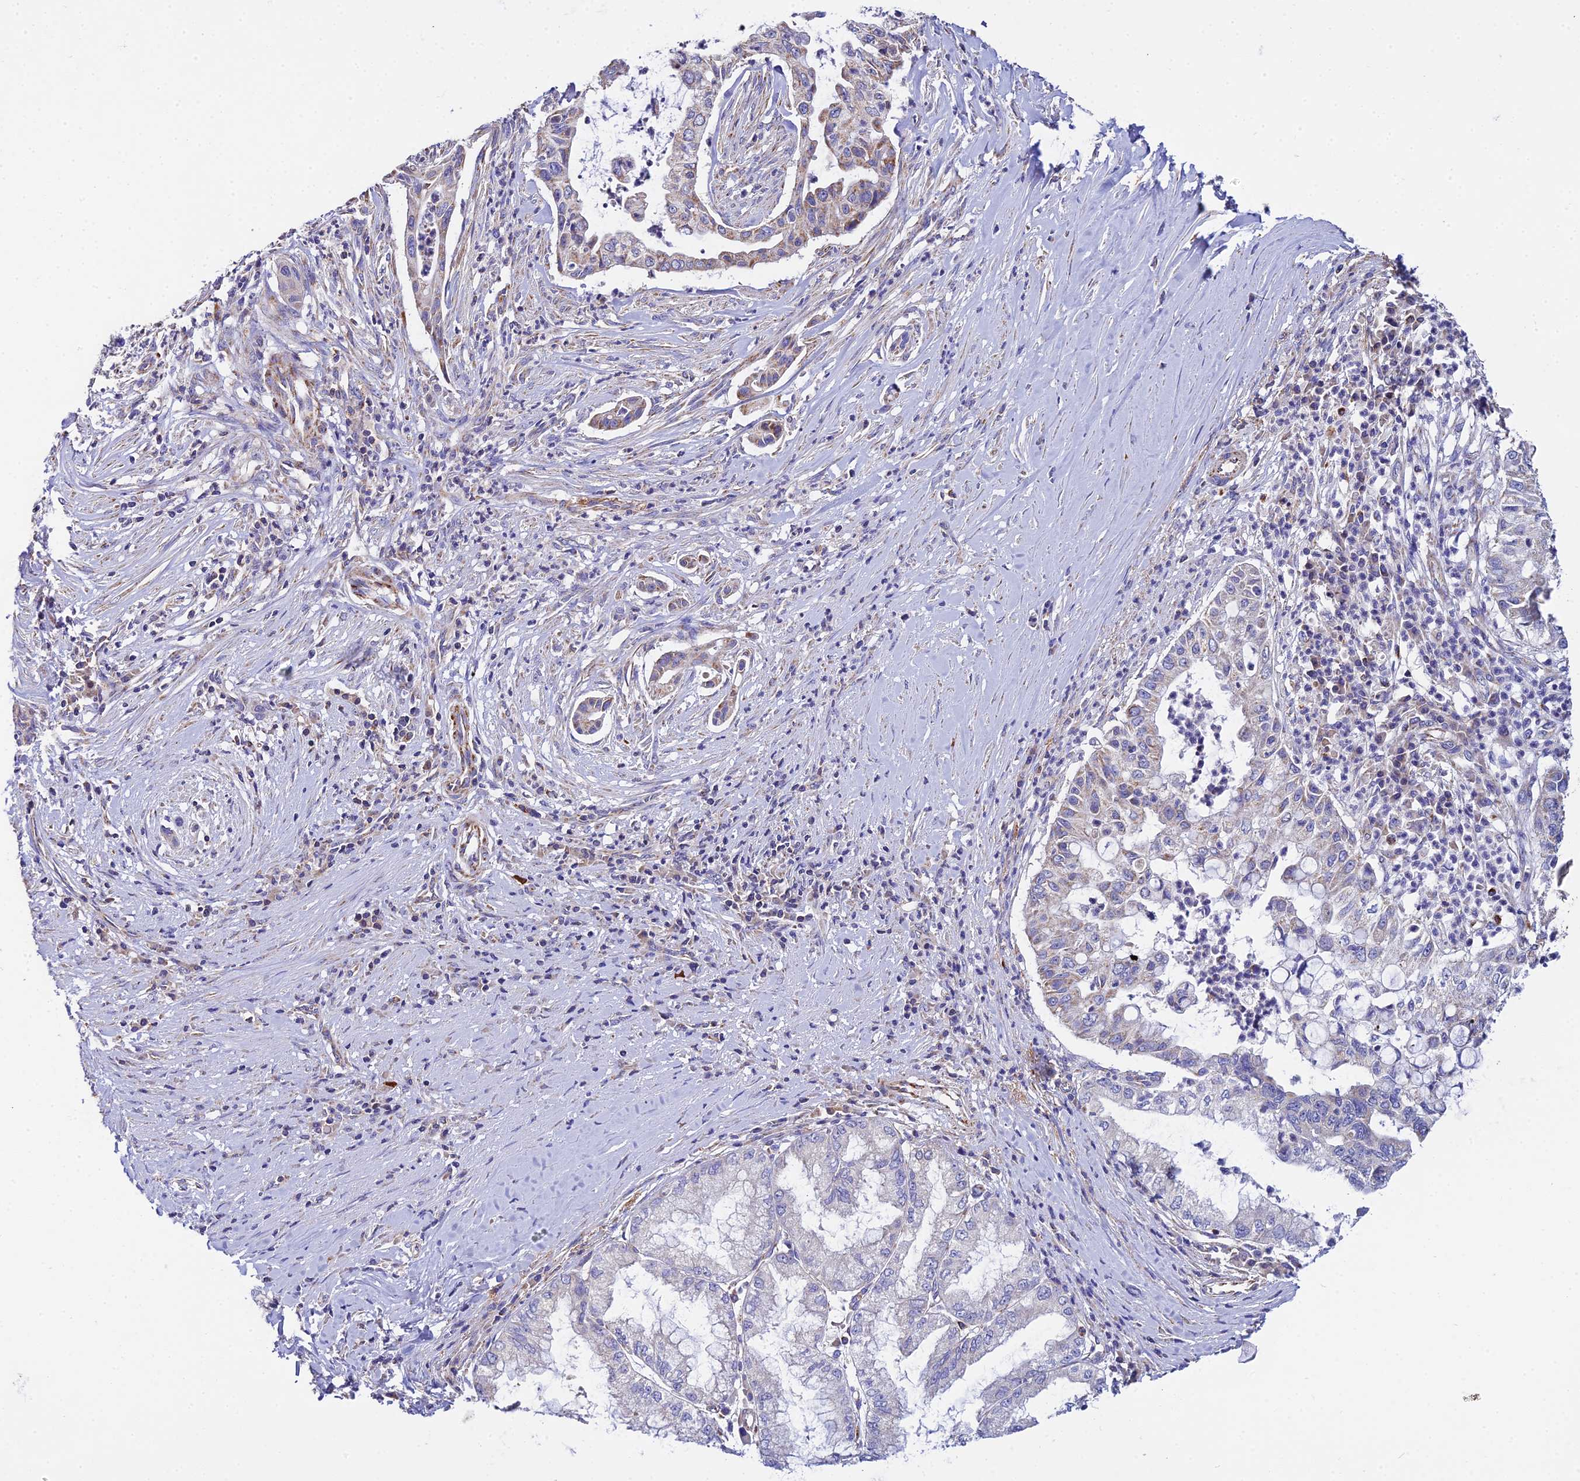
{"staining": {"intensity": "weak", "quantity": "25%-75%", "location": "cytoplasmic/membranous"}, "tissue": "pancreatic cancer", "cell_type": "Tumor cells", "image_type": "cancer", "snomed": [{"axis": "morphology", "description": "Adenocarcinoma, NOS"}, {"axis": "topography", "description": "Pancreas"}], "caption": "Pancreatic adenocarcinoma was stained to show a protein in brown. There is low levels of weak cytoplasmic/membranous expression in approximately 25%-75% of tumor cells.", "gene": "NIPSNAP3A", "patient": {"sex": "male", "age": 73}}